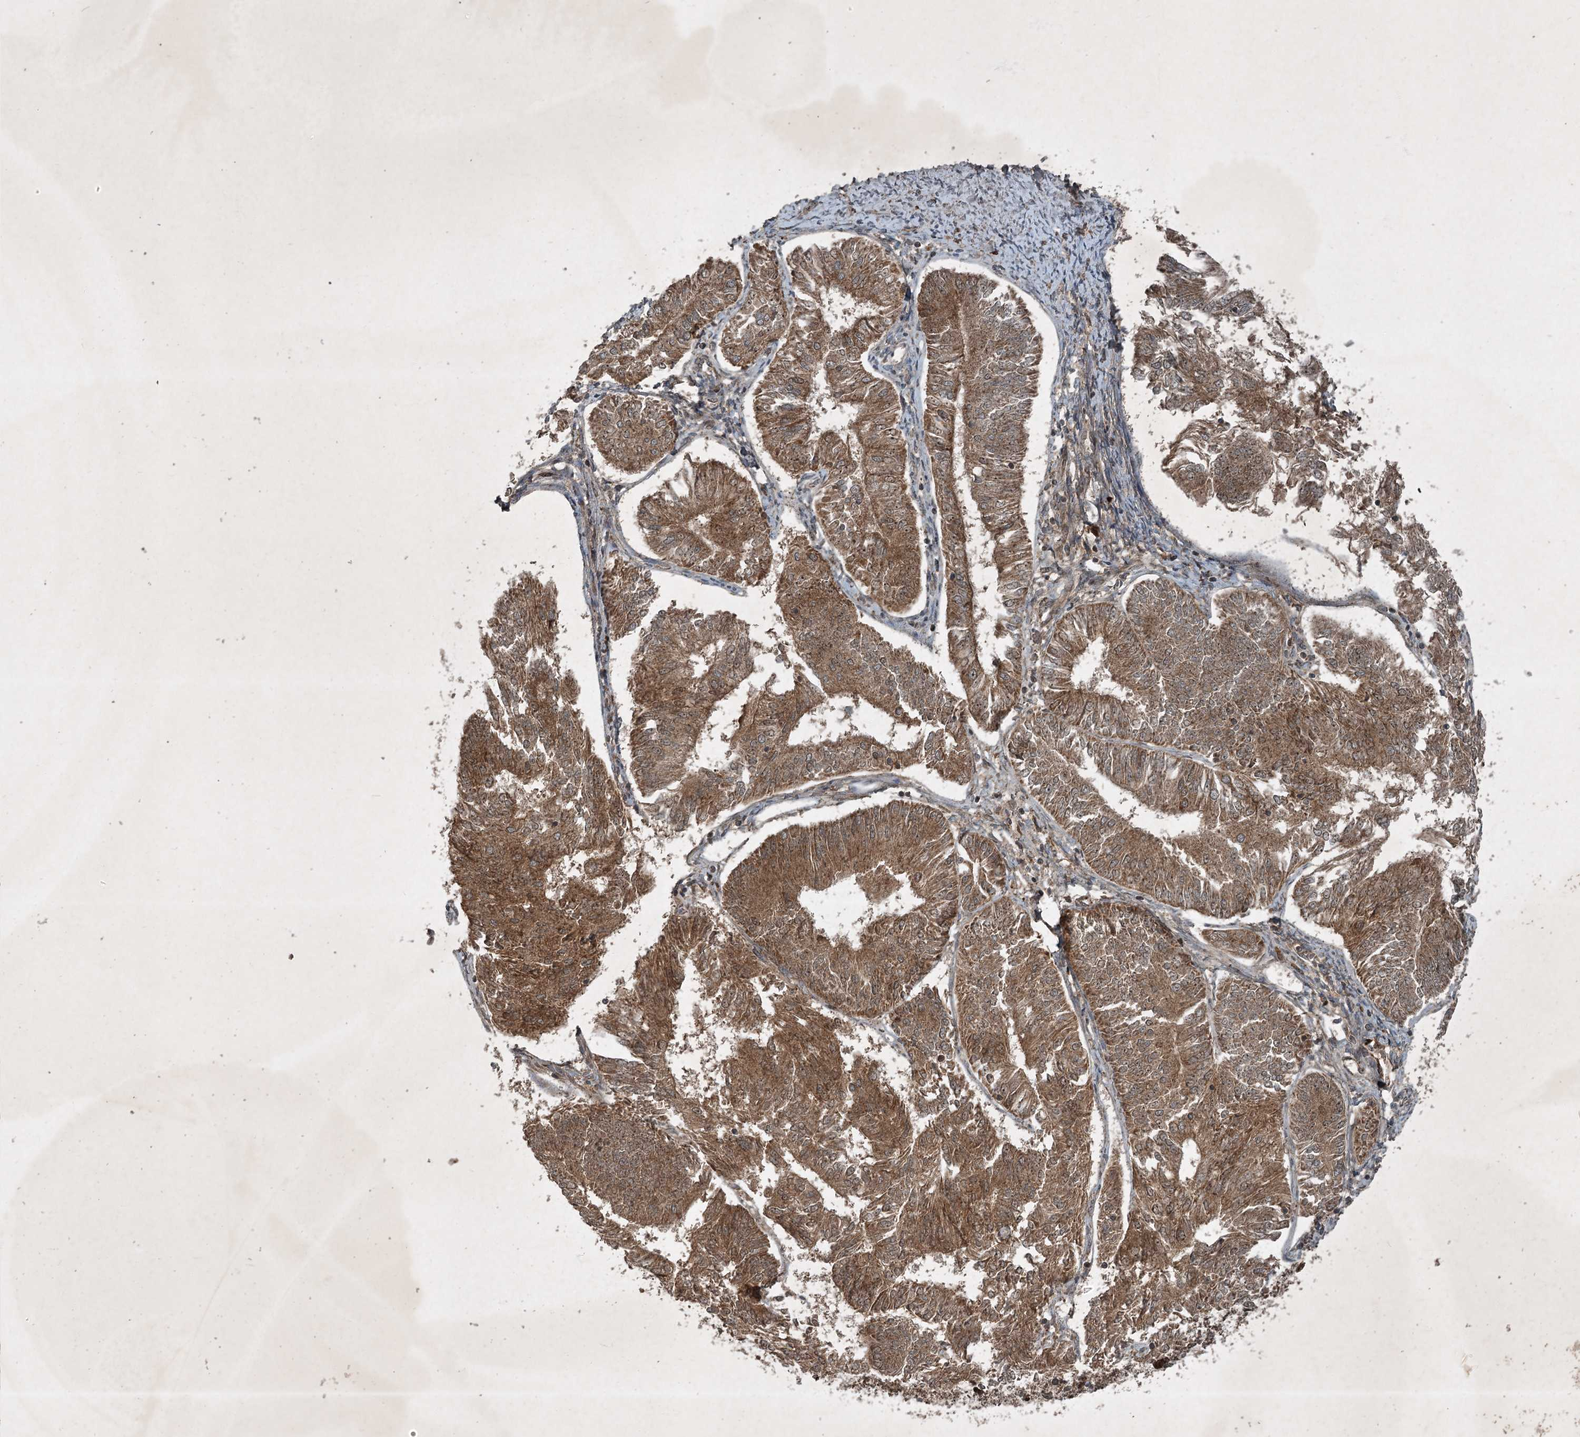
{"staining": {"intensity": "moderate", "quantity": ">75%", "location": "cytoplasmic/membranous,nuclear"}, "tissue": "endometrial cancer", "cell_type": "Tumor cells", "image_type": "cancer", "snomed": [{"axis": "morphology", "description": "Adenocarcinoma, NOS"}, {"axis": "topography", "description": "Endometrium"}], "caption": "Immunohistochemistry (IHC) of human endometrial cancer reveals medium levels of moderate cytoplasmic/membranous and nuclear expression in about >75% of tumor cells.", "gene": "UNC93A", "patient": {"sex": "female", "age": 58}}